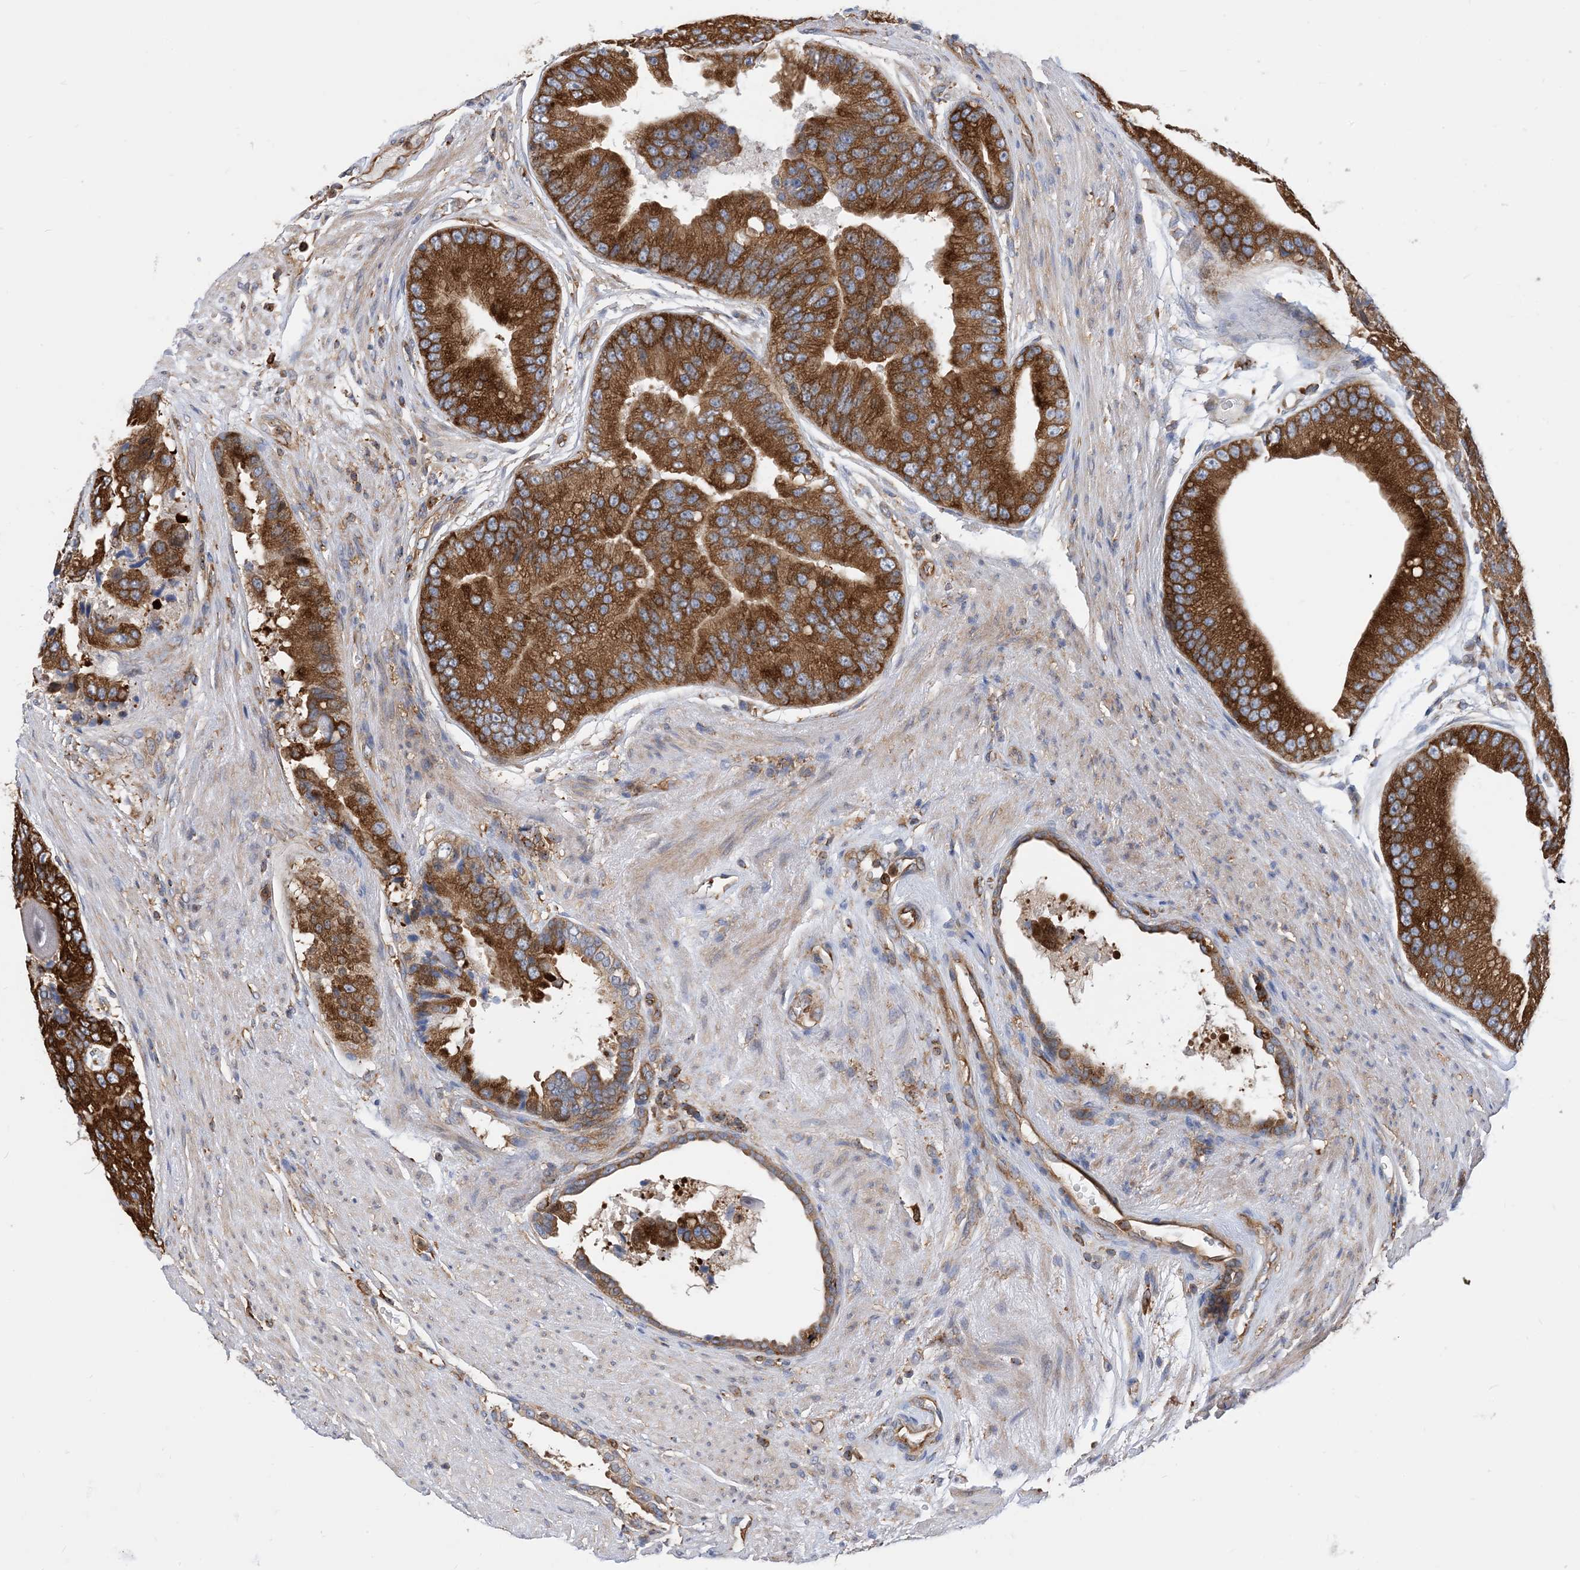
{"staining": {"intensity": "strong", "quantity": ">75%", "location": "cytoplasmic/membranous"}, "tissue": "prostate cancer", "cell_type": "Tumor cells", "image_type": "cancer", "snomed": [{"axis": "morphology", "description": "Adenocarcinoma, High grade"}, {"axis": "topography", "description": "Prostate"}], "caption": "There is high levels of strong cytoplasmic/membranous positivity in tumor cells of prostate high-grade adenocarcinoma, as demonstrated by immunohistochemical staining (brown color).", "gene": "DYNC1LI1", "patient": {"sex": "male", "age": 70}}